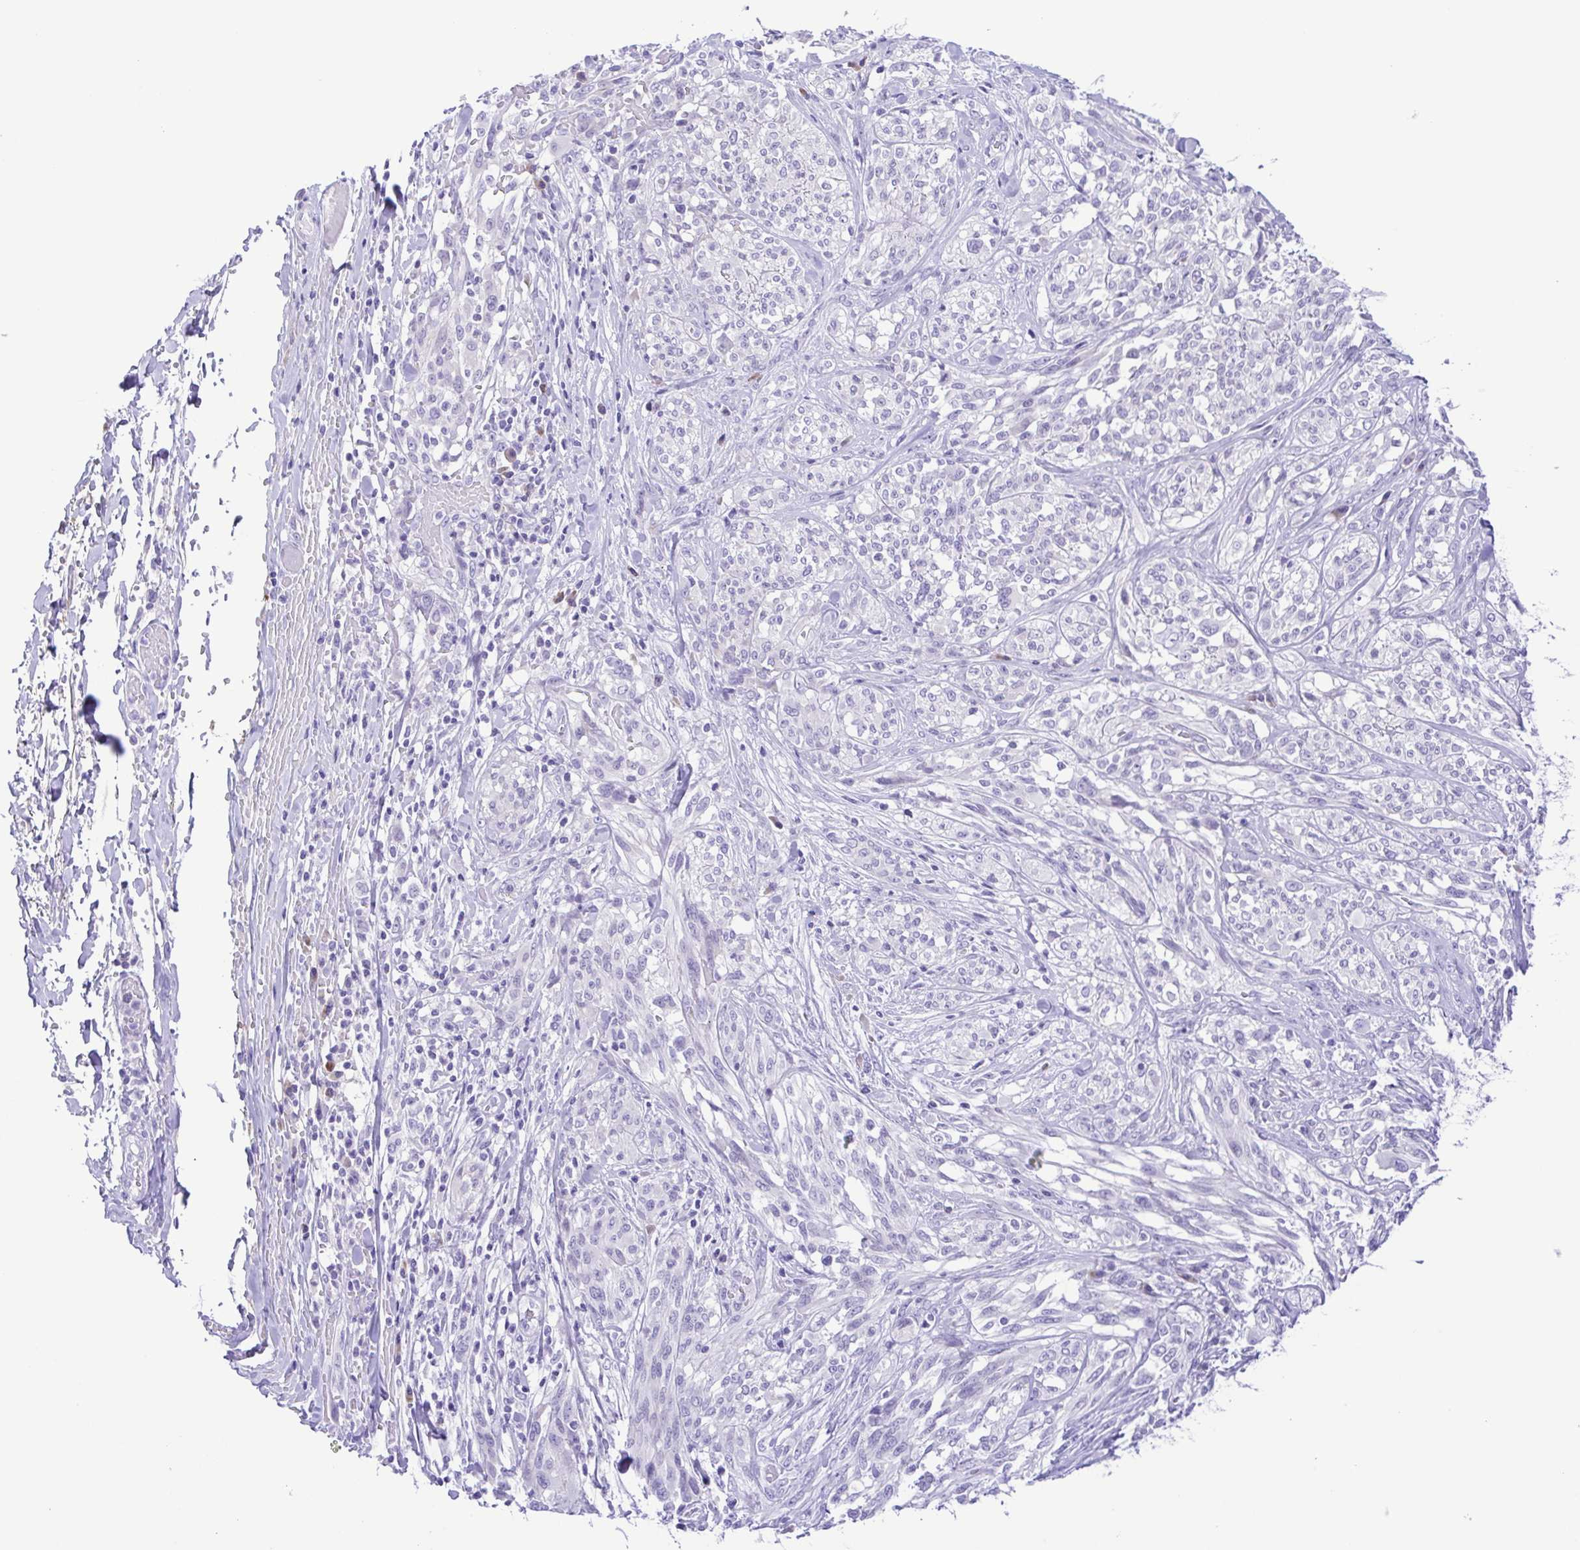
{"staining": {"intensity": "negative", "quantity": "none", "location": "none"}, "tissue": "melanoma", "cell_type": "Tumor cells", "image_type": "cancer", "snomed": [{"axis": "morphology", "description": "Malignant melanoma, NOS"}, {"axis": "topography", "description": "Skin"}], "caption": "Tumor cells show no significant protein expression in malignant melanoma.", "gene": "PAK3", "patient": {"sex": "female", "age": 91}}